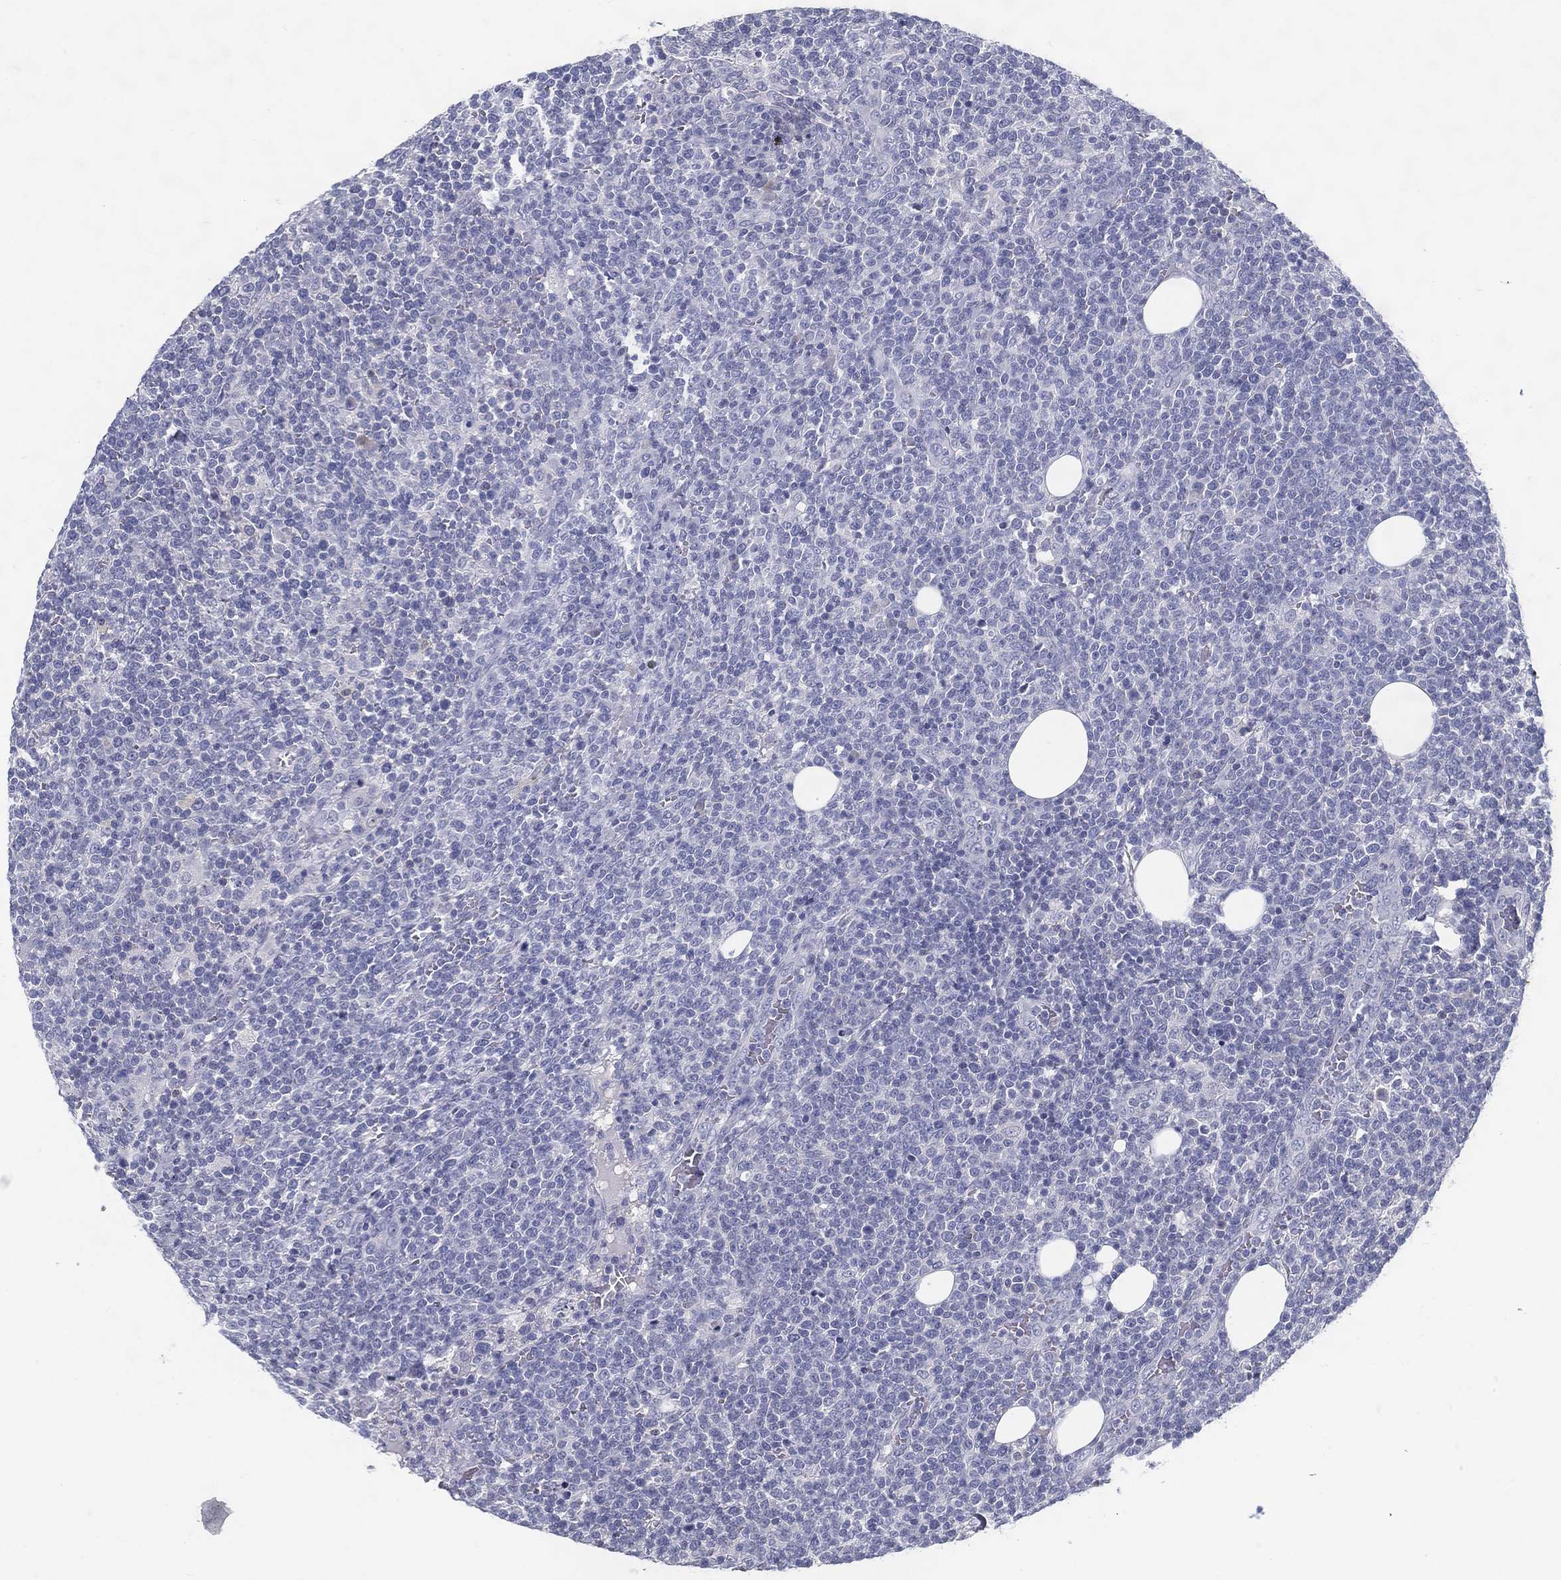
{"staining": {"intensity": "negative", "quantity": "none", "location": "none"}, "tissue": "lymphoma", "cell_type": "Tumor cells", "image_type": "cancer", "snomed": [{"axis": "morphology", "description": "Malignant lymphoma, non-Hodgkin's type, High grade"}, {"axis": "topography", "description": "Lymph node"}], "caption": "Immunohistochemistry of human lymphoma reveals no staining in tumor cells. (DAB (3,3'-diaminobenzidine) IHC visualized using brightfield microscopy, high magnification).", "gene": "RGS13", "patient": {"sex": "male", "age": 61}}